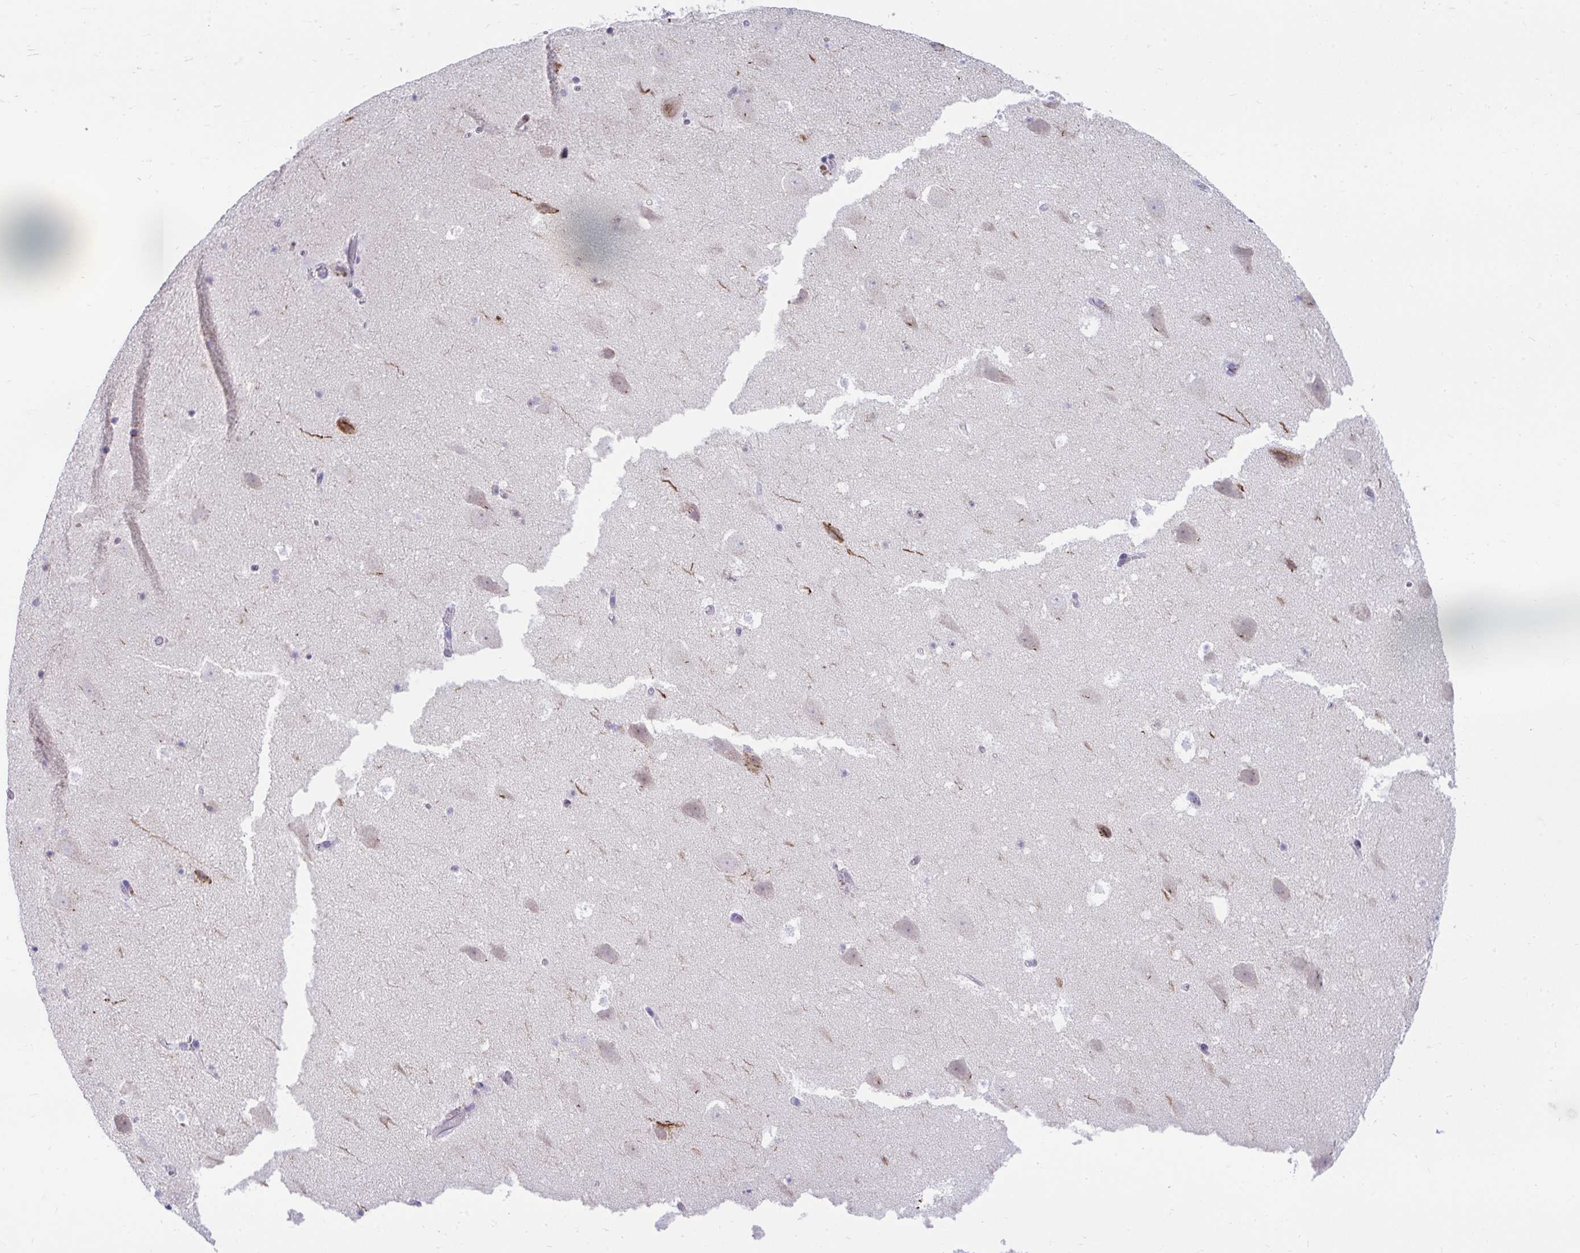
{"staining": {"intensity": "negative", "quantity": "none", "location": "none"}, "tissue": "hippocampus", "cell_type": "Glial cells", "image_type": "normal", "snomed": [{"axis": "morphology", "description": "Normal tissue, NOS"}, {"axis": "topography", "description": "Hippocampus"}], "caption": "High magnification brightfield microscopy of unremarkable hippocampus stained with DAB (brown) and counterstained with hematoxylin (blue): glial cells show no significant staining. The staining is performed using DAB brown chromogen with nuclei counter-stained in using hematoxylin.", "gene": "CCSAP", "patient": {"sex": "female", "age": 42}}